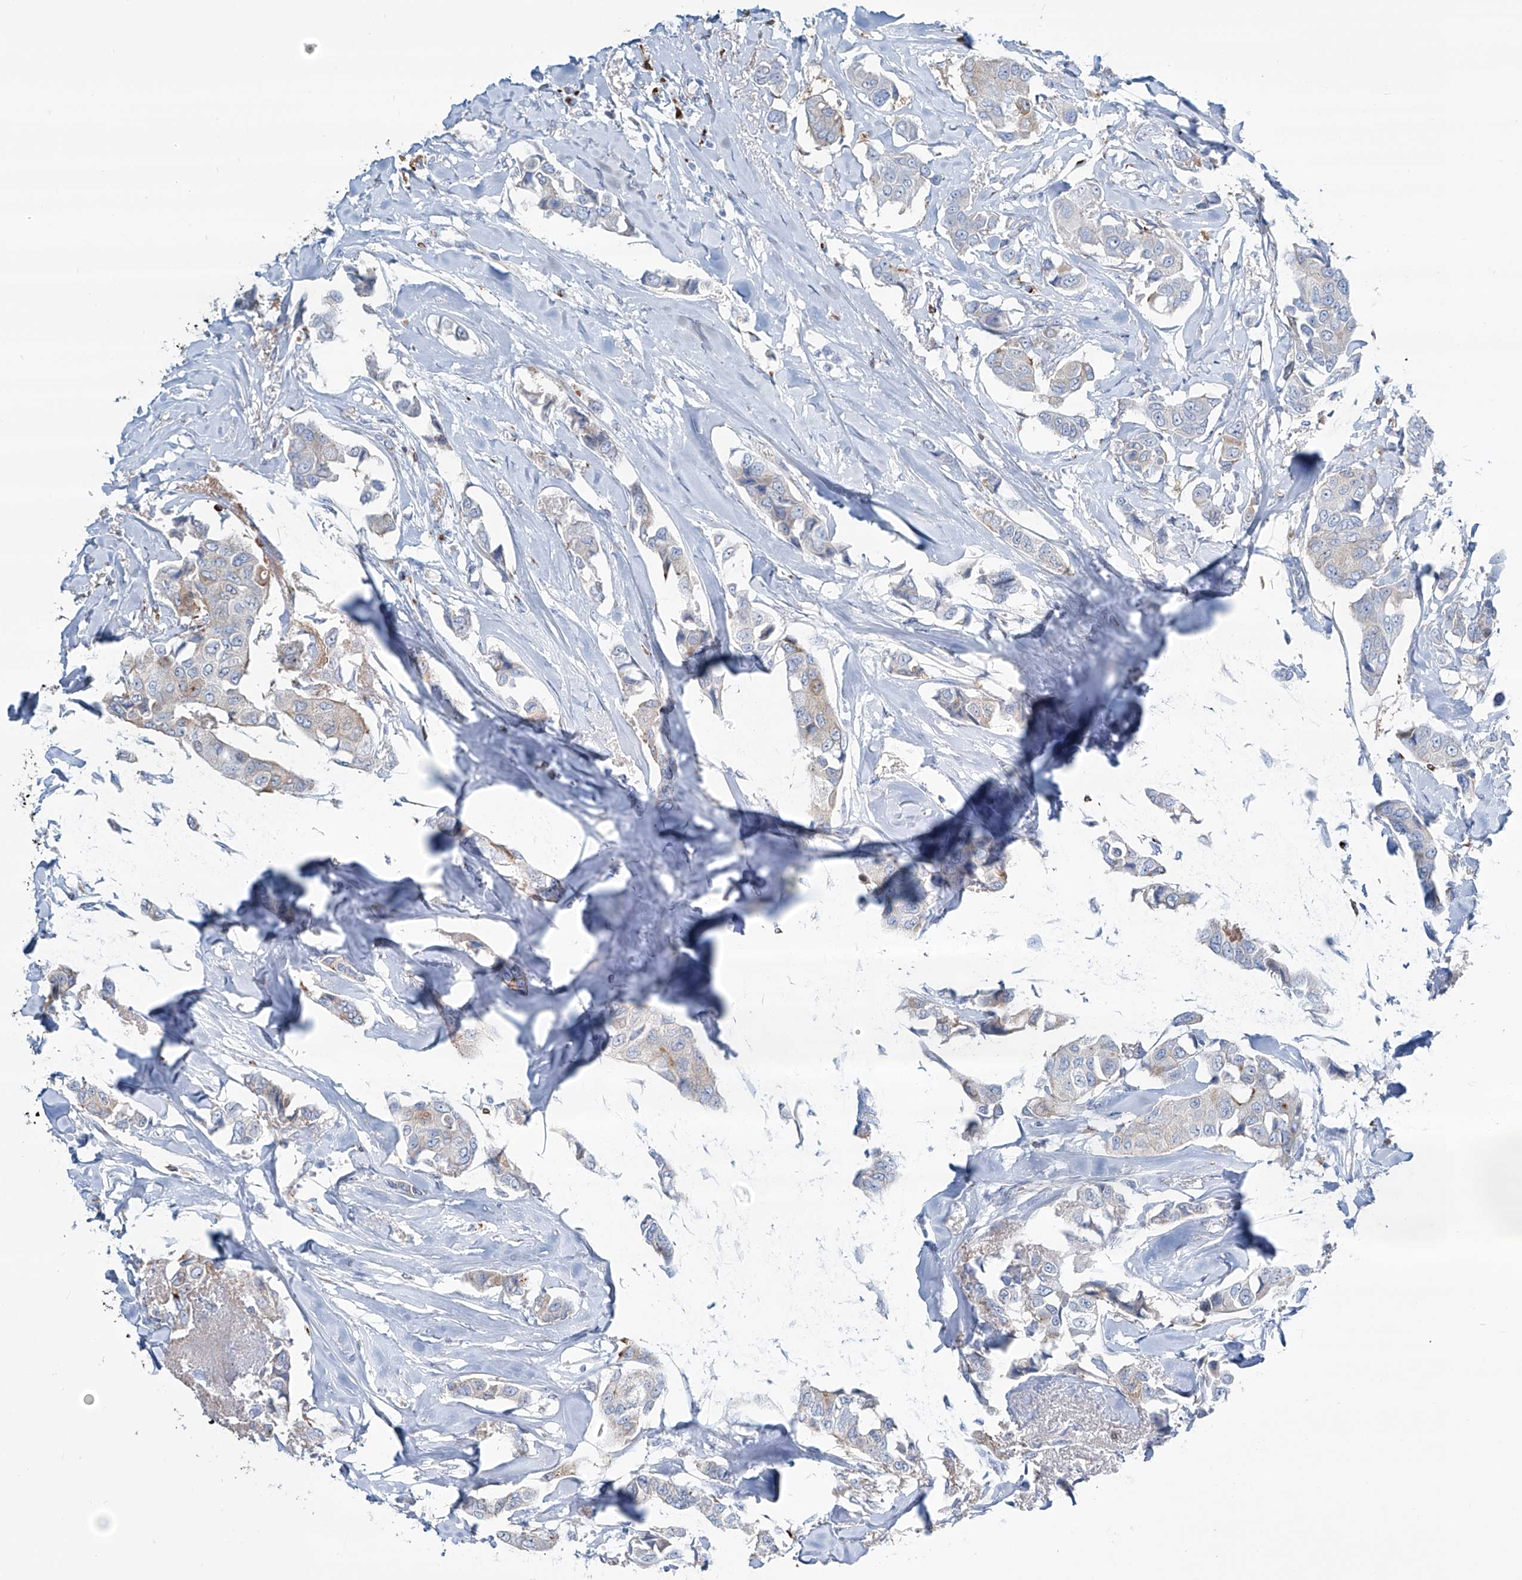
{"staining": {"intensity": "weak", "quantity": "<25%", "location": "cytoplasmic/membranous"}, "tissue": "breast cancer", "cell_type": "Tumor cells", "image_type": "cancer", "snomed": [{"axis": "morphology", "description": "Duct carcinoma"}, {"axis": "topography", "description": "Breast"}], "caption": "Immunohistochemistry of human breast infiltrating ductal carcinoma demonstrates no staining in tumor cells.", "gene": "CDH5", "patient": {"sex": "female", "age": 80}}